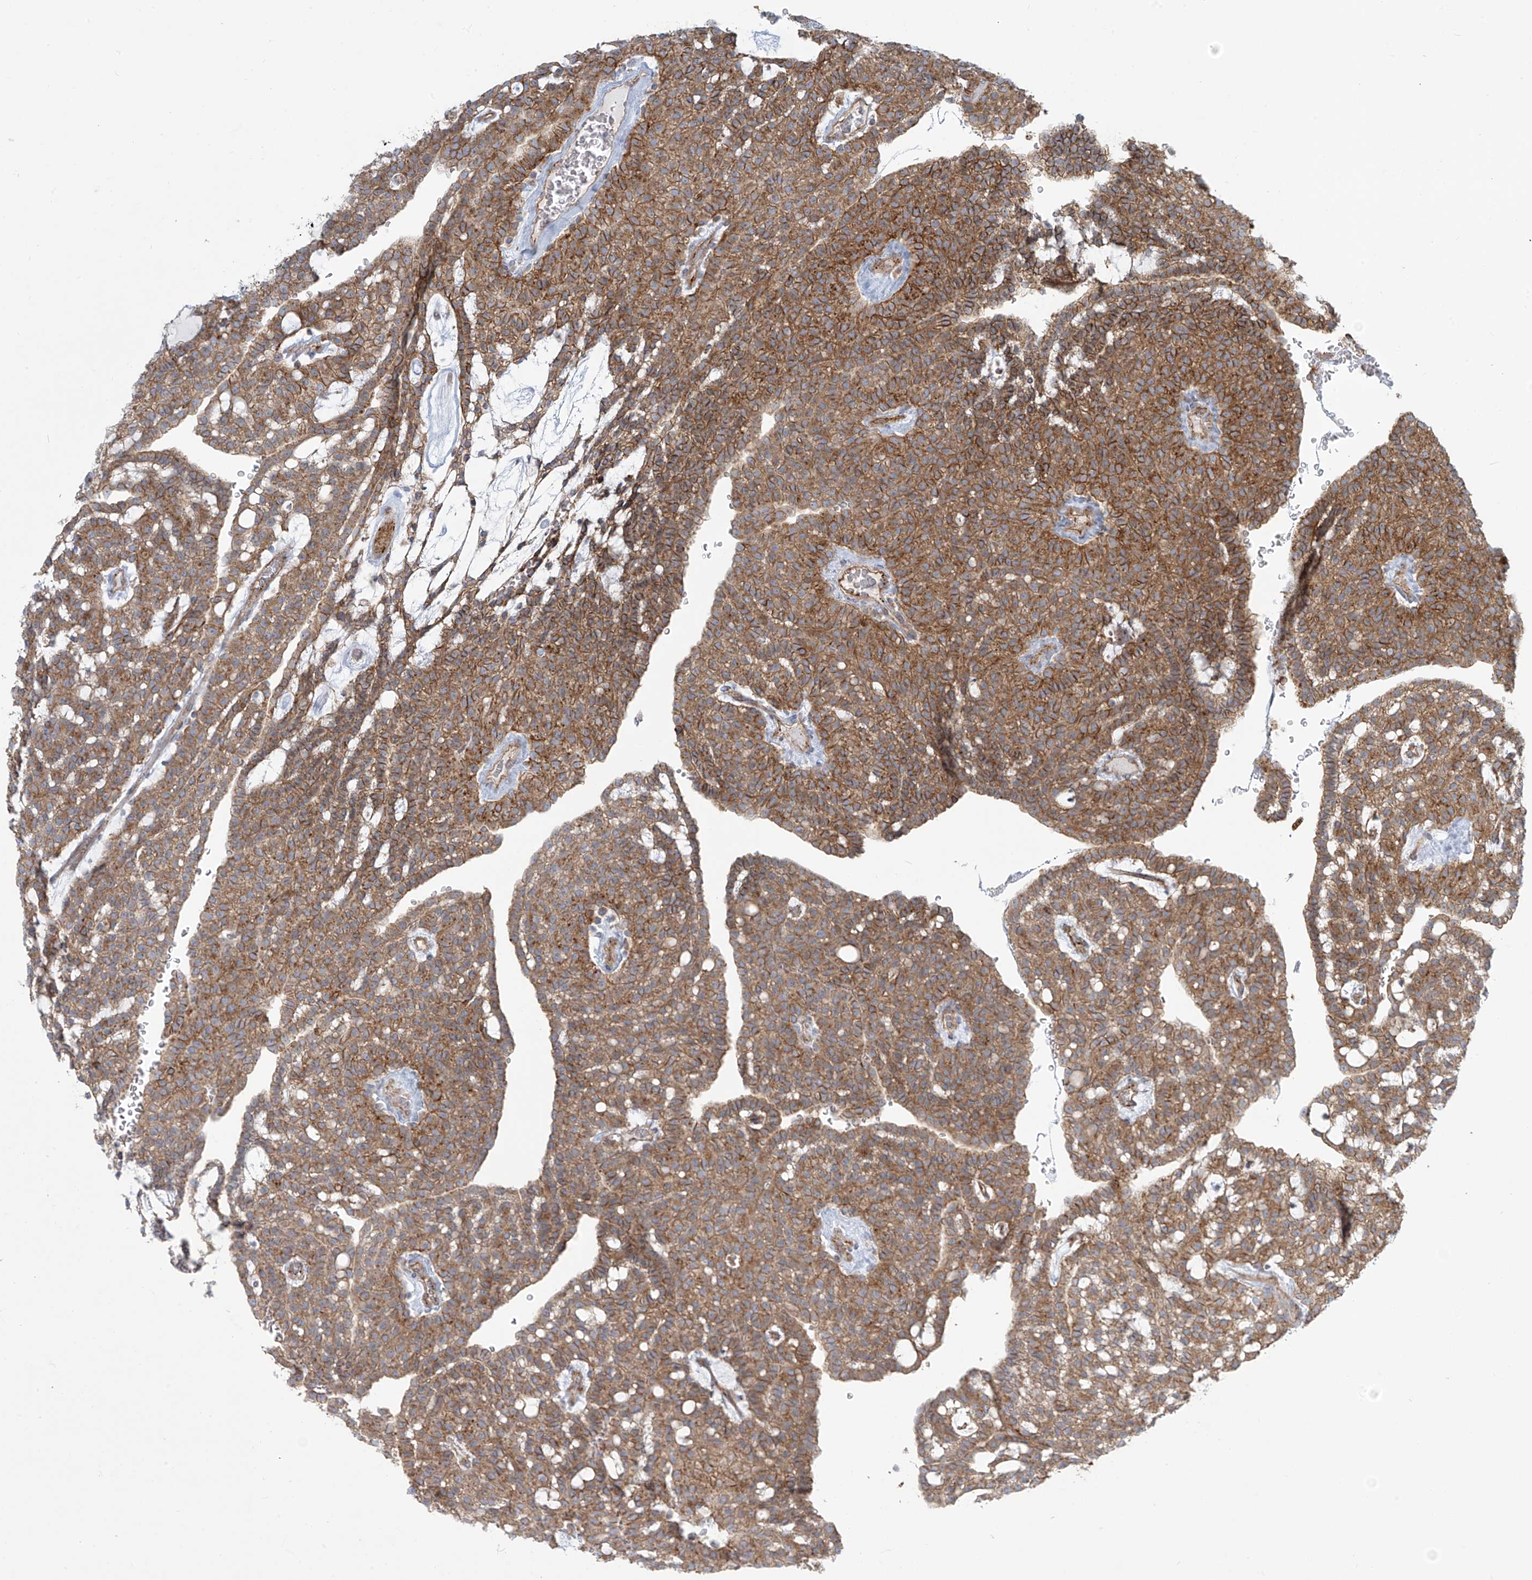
{"staining": {"intensity": "moderate", "quantity": ">75%", "location": "cytoplasmic/membranous"}, "tissue": "renal cancer", "cell_type": "Tumor cells", "image_type": "cancer", "snomed": [{"axis": "morphology", "description": "Adenocarcinoma, NOS"}, {"axis": "topography", "description": "Kidney"}], "caption": "The image displays staining of renal cancer, revealing moderate cytoplasmic/membranous protein expression (brown color) within tumor cells. The staining was performed using DAB (3,3'-diaminobenzidine) to visualize the protein expression in brown, while the nuclei were stained in blue with hematoxylin (Magnification: 20x).", "gene": "LZTS3", "patient": {"sex": "male", "age": 63}}